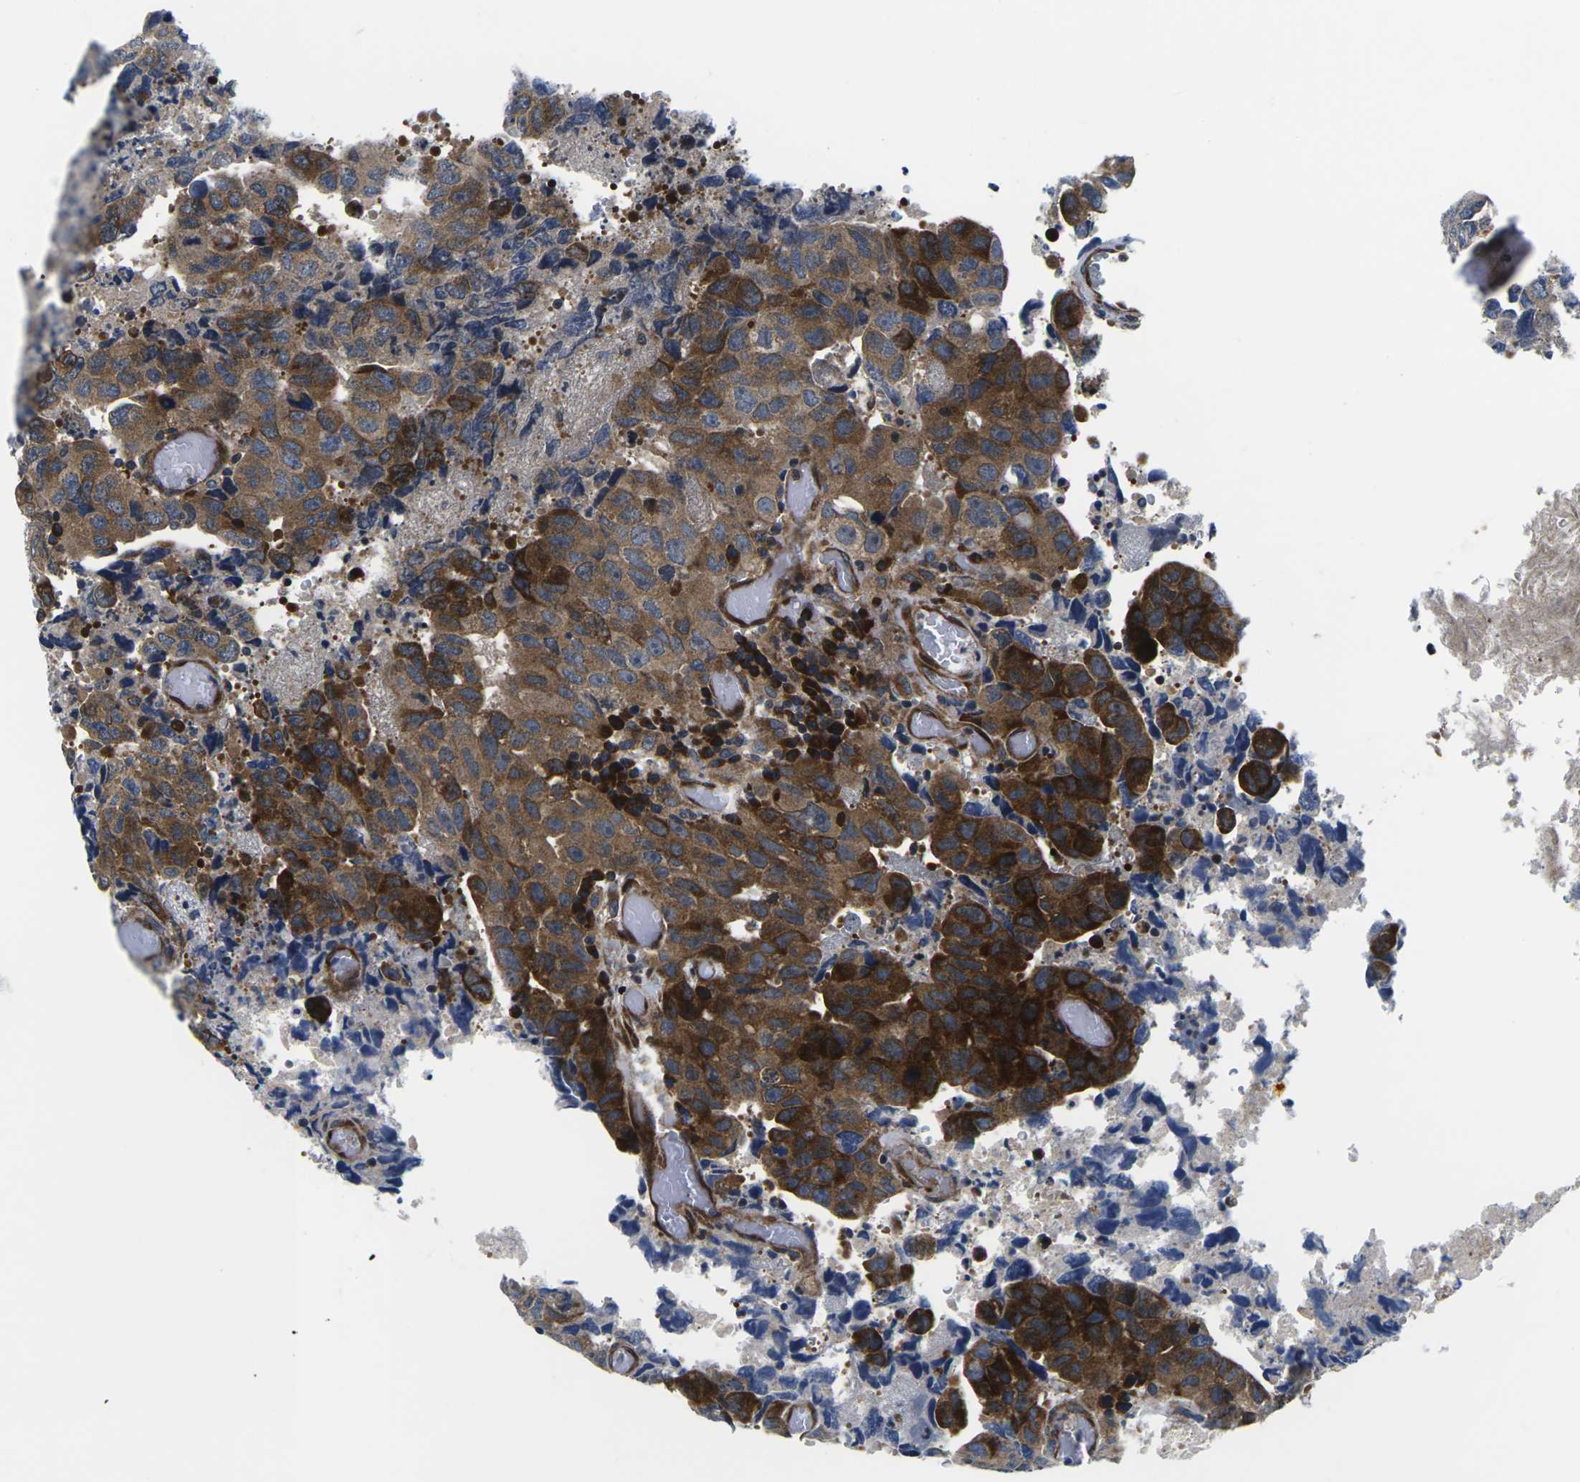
{"staining": {"intensity": "strong", "quantity": ">75%", "location": "cytoplasmic/membranous"}, "tissue": "testis cancer", "cell_type": "Tumor cells", "image_type": "cancer", "snomed": [{"axis": "morphology", "description": "Necrosis, NOS"}, {"axis": "morphology", "description": "Carcinoma, Embryonal, NOS"}, {"axis": "topography", "description": "Testis"}], "caption": "High-power microscopy captured an immunohistochemistry image of embryonal carcinoma (testis), revealing strong cytoplasmic/membranous positivity in approximately >75% of tumor cells. The staining is performed using DAB brown chromogen to label protein expression. The nuclei are counter-stained blue using hematoxylin.", "gene": "EIF4E", "patient": {"sex": "male", "age": 19}}